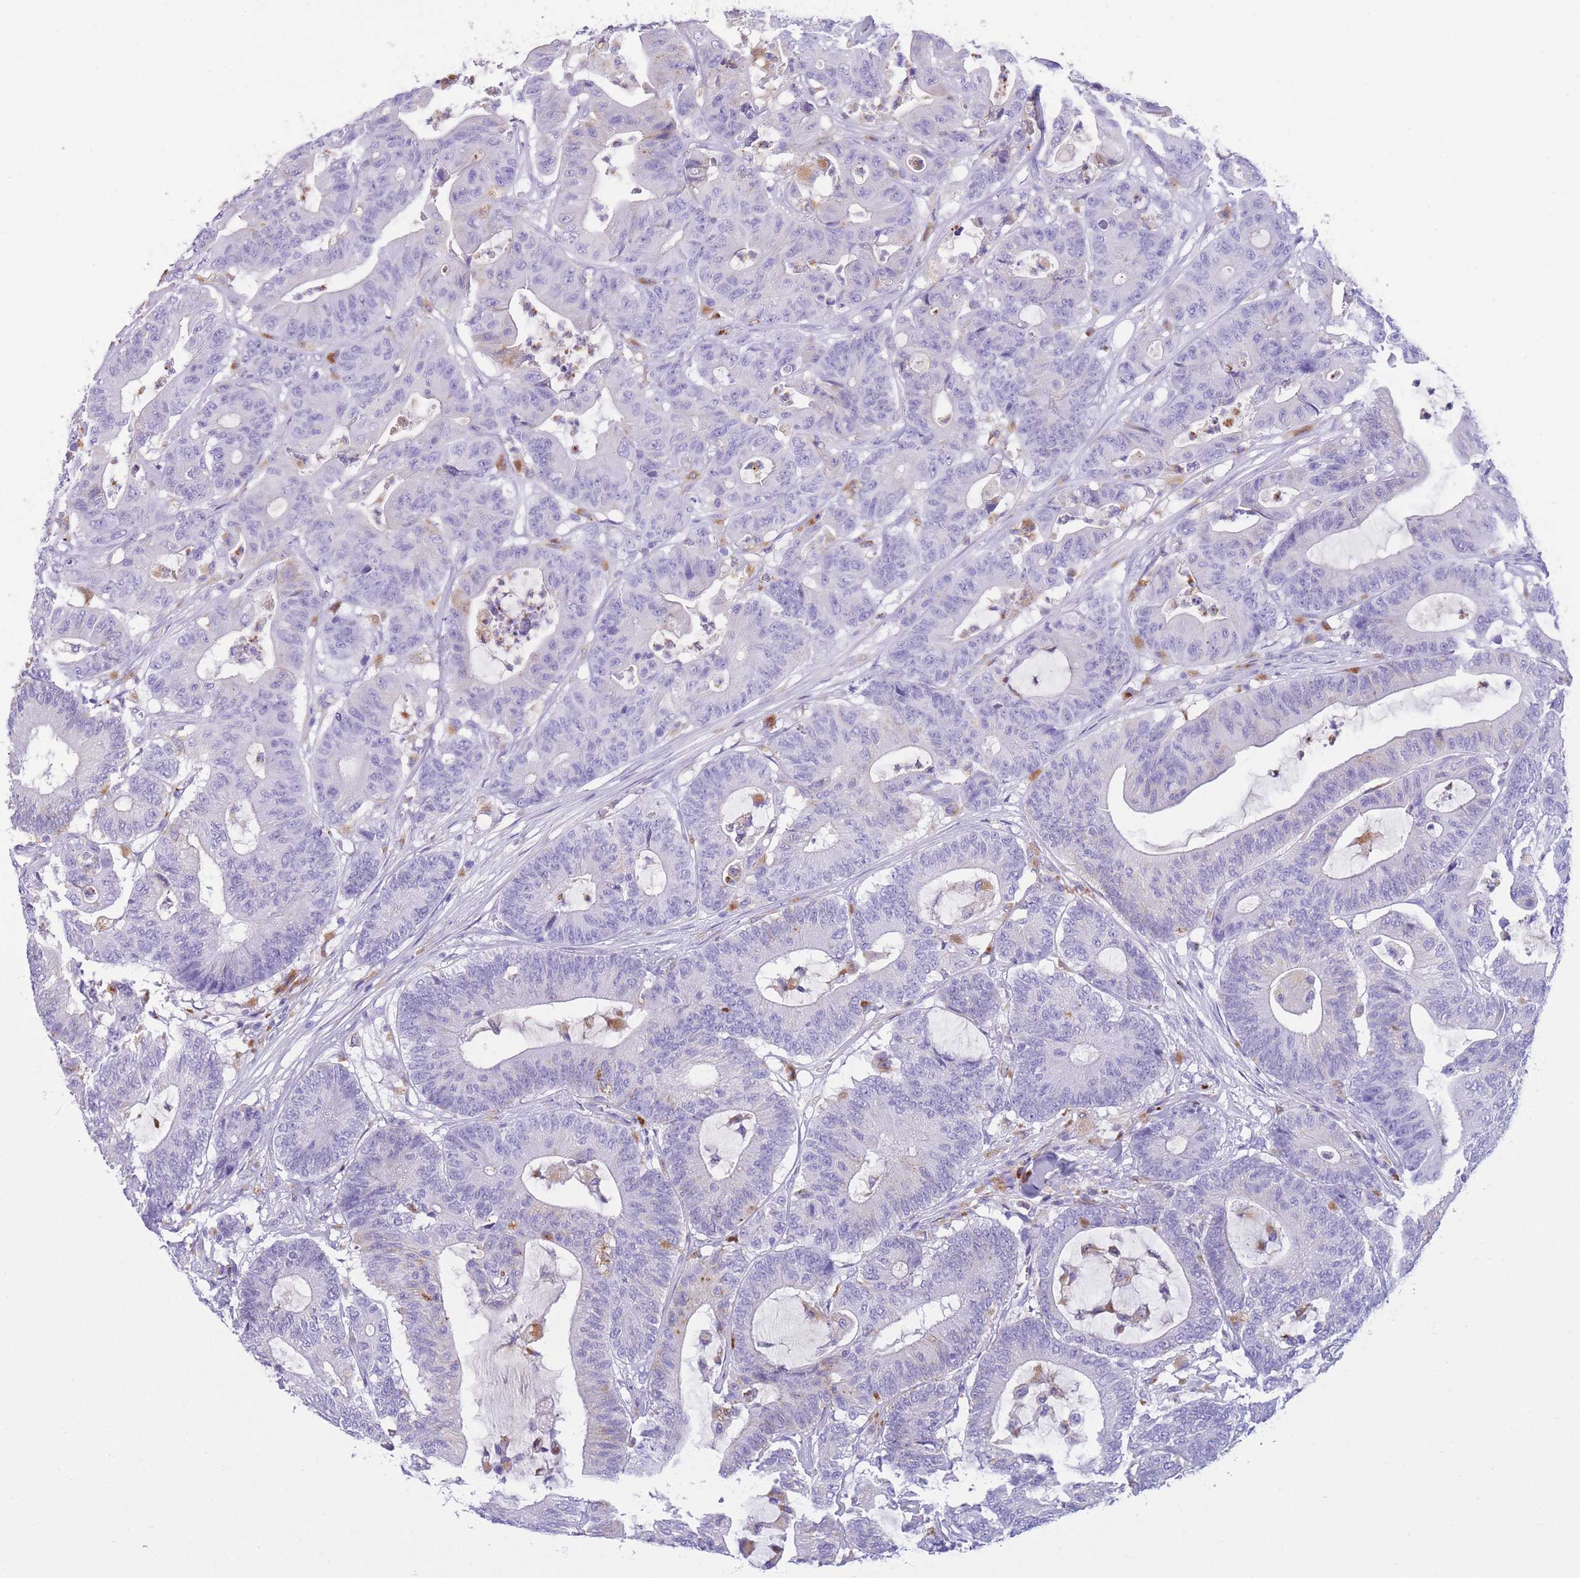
{"staining": {"intensity": "negative", "quantity": "none", "location": "none"}, "tissue": "colorectal cancer", "cell_type": "Tumor cells", "image_type": "cancer", "snomed": [{"axis": "morphology", "description": "Adenocarcinoma, NOS"}, {"axis": "topography", "description": "Colon"}], "caption": "Colorectal cancer was stained to show a protein in brown. There is no significant positivity in tumor cells.", "gene": "PLBD1", "patient": {"sex": "female", "age": 84}}